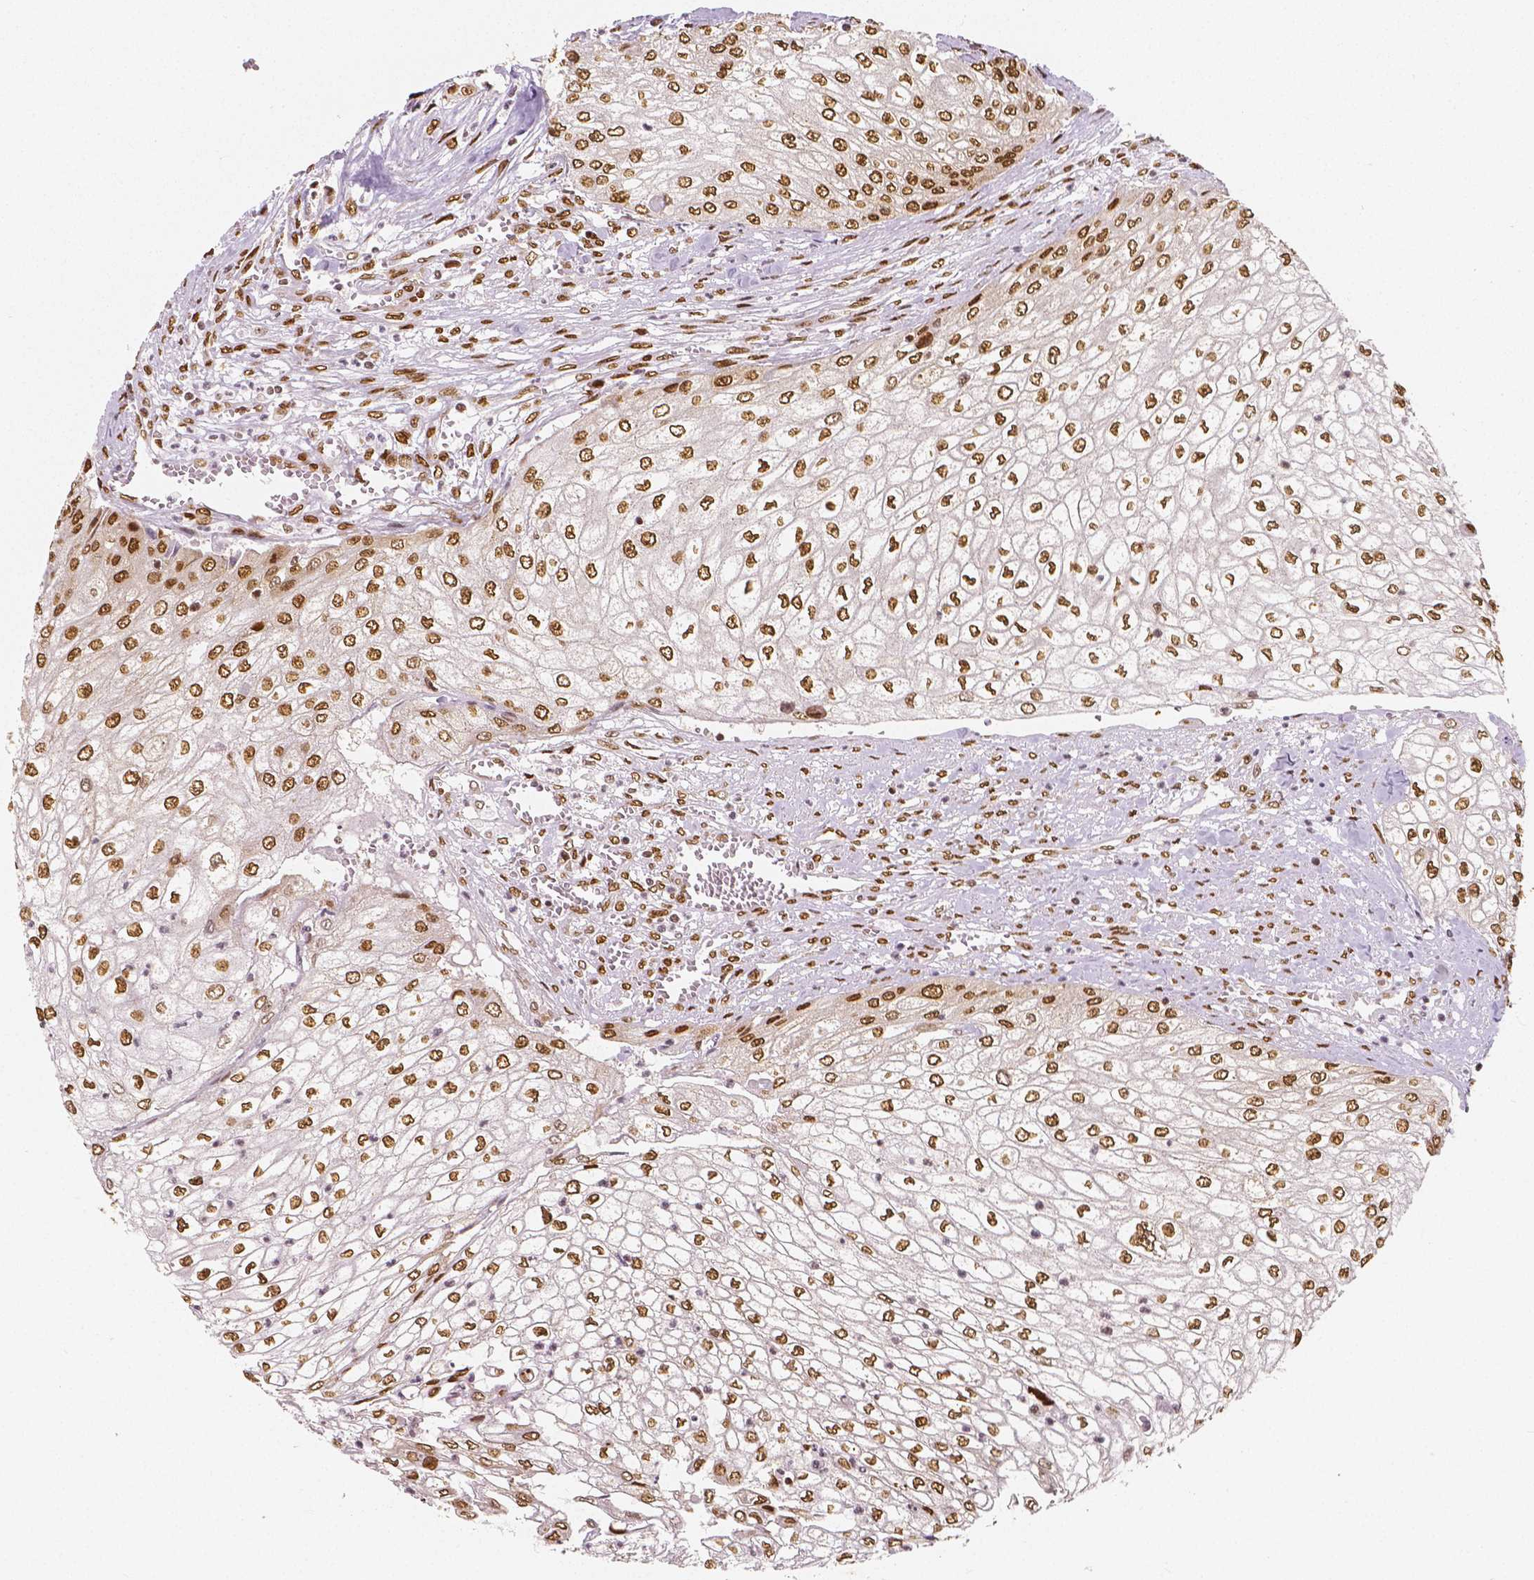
{"staining": {"intensity": "moderate", "quantity": ">75%", "location": "nuclear"}, "tissue": "urothelial cancer", "cell_type": "Tumor cells", "image_type": "cancer", "snomed": [{"axis": "morphology", "description": "Urothelial carcinoma, High grade"}, {"axis": "topography", "description": "Urinary bladder"}], "caption": "Protein expression by IHC exhibits moderate nuclear staining in approximately >75% of tumor cells in urothelial cancer.", "gene": "NUCKS1", "patient": {"sex": "male", "age": 62}}